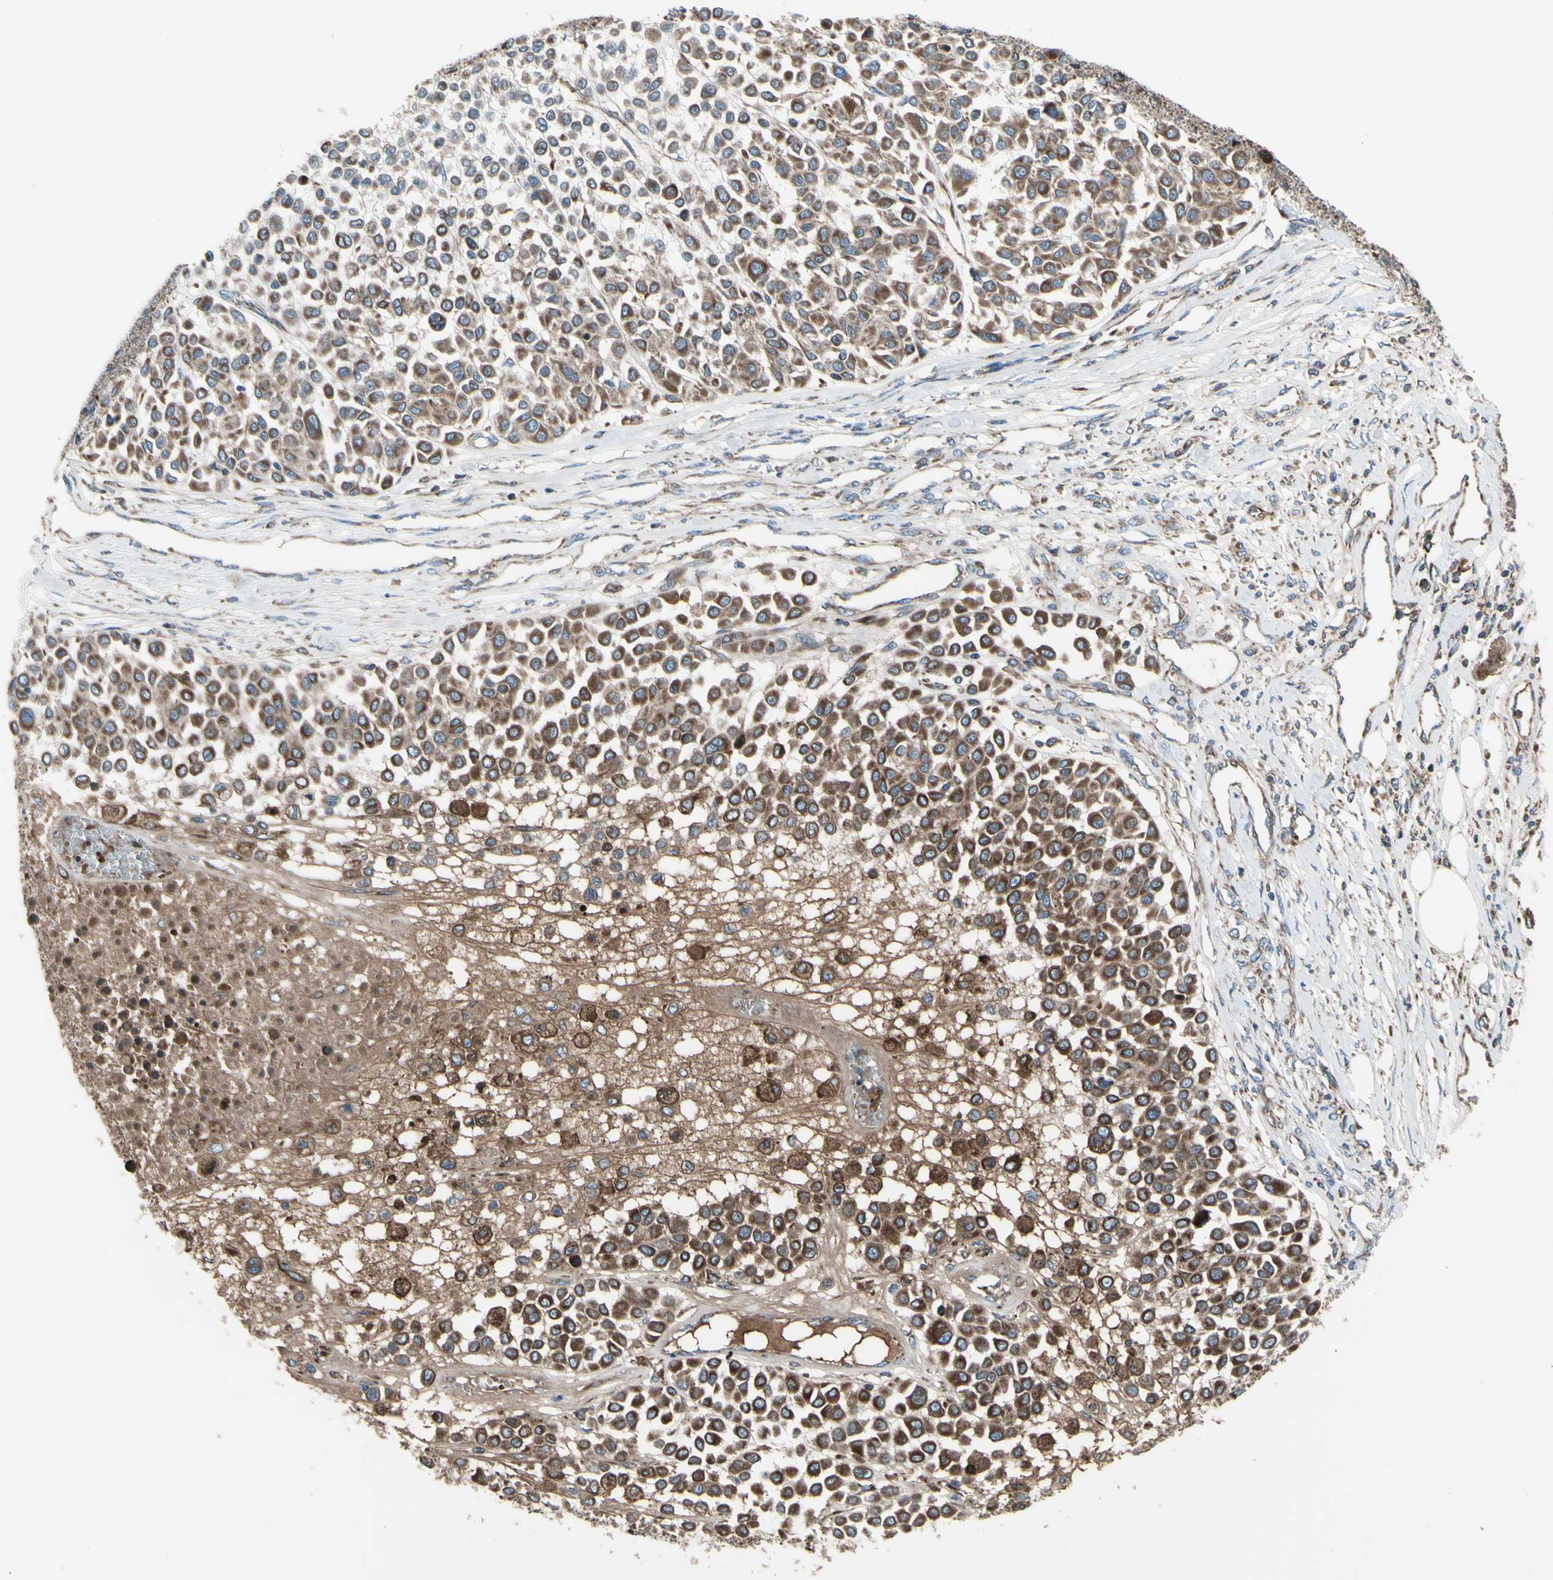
{"staining": {"intensity": "moderate", "quantity": ">75%", "location": "cytoplasmic/membranous"}, "tissue": "melanoma", "cell_type": "Tumor cells", "image_type": "cancer", "snomed": [{"axis": "morphology", "description": "Malignant melanoma, Metastatic site"}, {"axis": "topography", "description": "Soft tissue"}], "caption": "The micrograph displays staining of malignant melanoma (metastatic site), revealing moderate cytoplasmic/membranous protein expression (brown color) within tumor cells. Using DAB (3,3'-diaminobenzidine) (brown) and hematoxylin (blue) stains, captured at high magnification using brightfield microscopy.", "gene": "EMC7", "patient": {"sex": "male", "age": 41}}